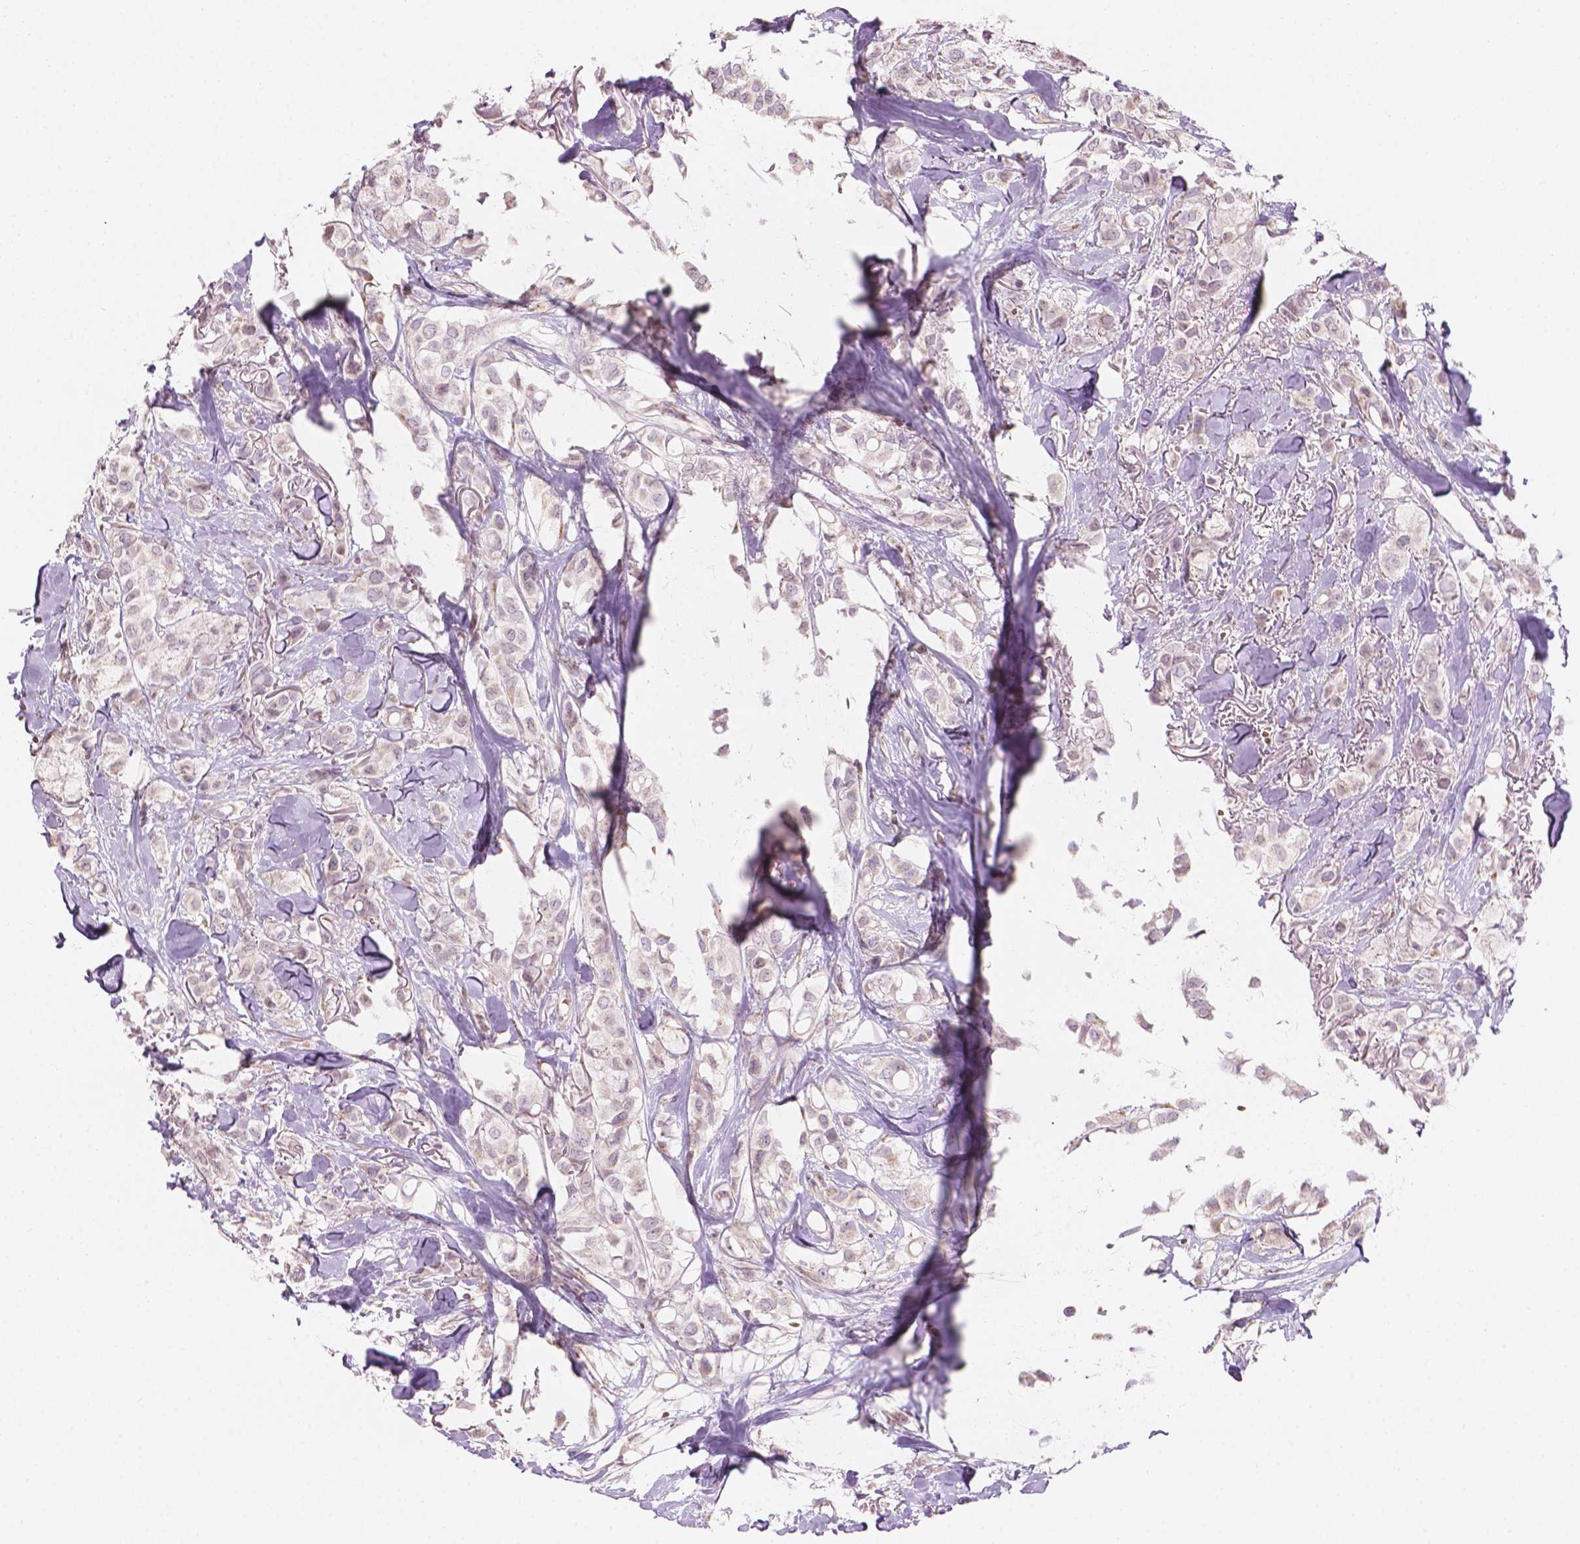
{"staining": {"intensity": "weak", "quantity": "<25%", "location": "cytoplasmic/membranous,nuclear"}, "tissue": "breast cancer", "cell_type": "Tumor cells", "image_type": "cancer", "snomed": [{"axis": "morphology", "description": "Duct carcinoma"}, {"axis": "topography", "description": "Breast"}], "caption": "Tumor cells show no significant expression in breast cancer (infiltrating ductal carcinoma). Brightfield microscopy of immunohistochemistry (IHC) stained with DAB (3,3'-diaminobenzidine) (brown) and hematoxylin (blue), captured at high magnification.", "gene": "IFFO1", "patient": {"sex": "female", "age": 85}}